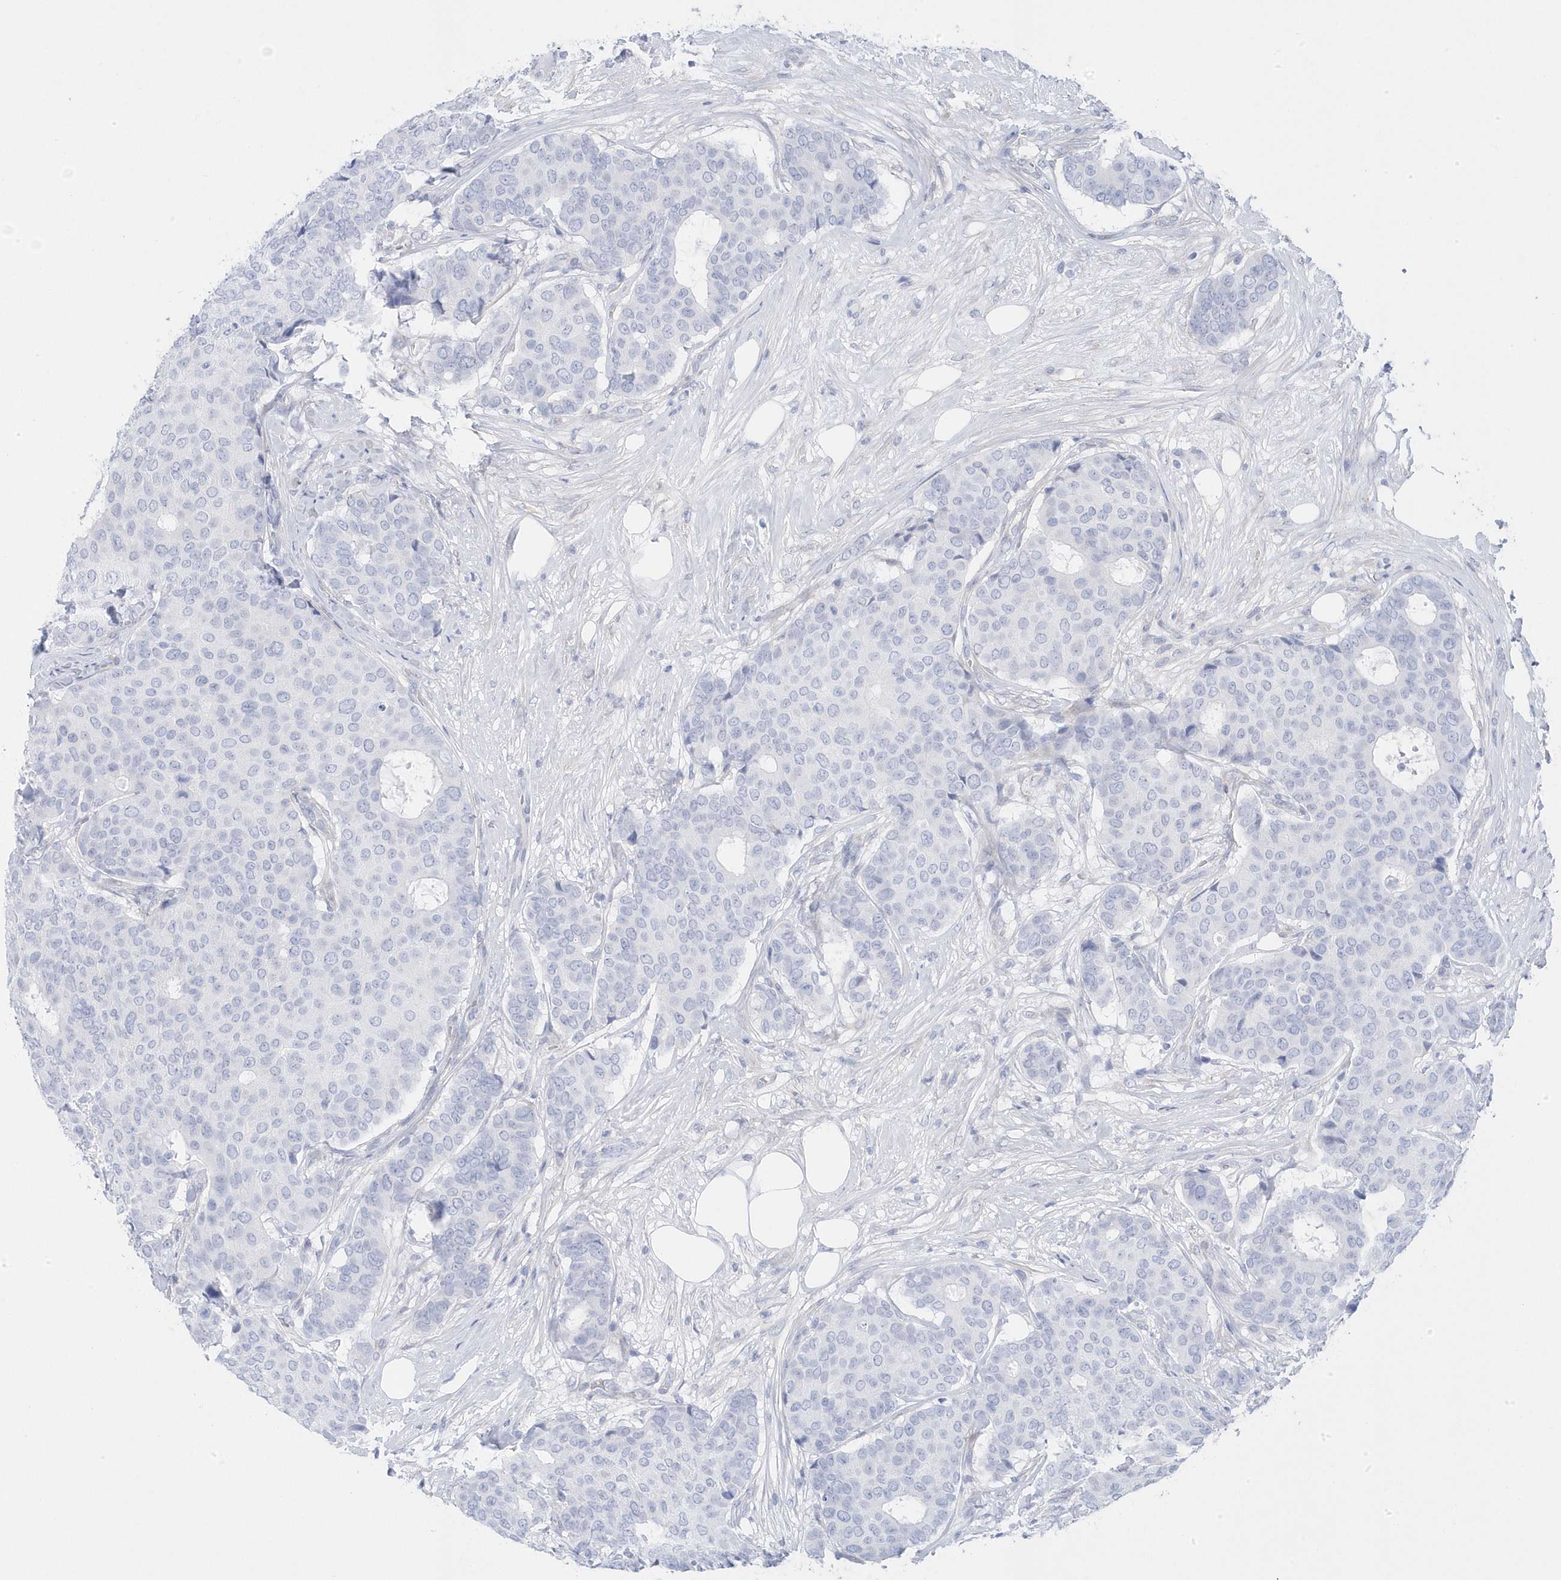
{"staining": {"intensity": "negative", "quantity": "none", "location": "none"}, "tissue": "breast cancer", "cell_type": "Tumor cells", "image_type": "cancer", "snomed": [{"axis": "morphology", "description": "Duct carcinoma"}, {"axis": "topography", "description": "Breast"}], "caption": "A high-resolution histopathology image shows IHC staining of breast cancer, which shows no significant positivity in tumor cells. Nuclei are stained in blue.", "gene": "ANAPC1", "patient": {"sex": "female", "age": 75}}